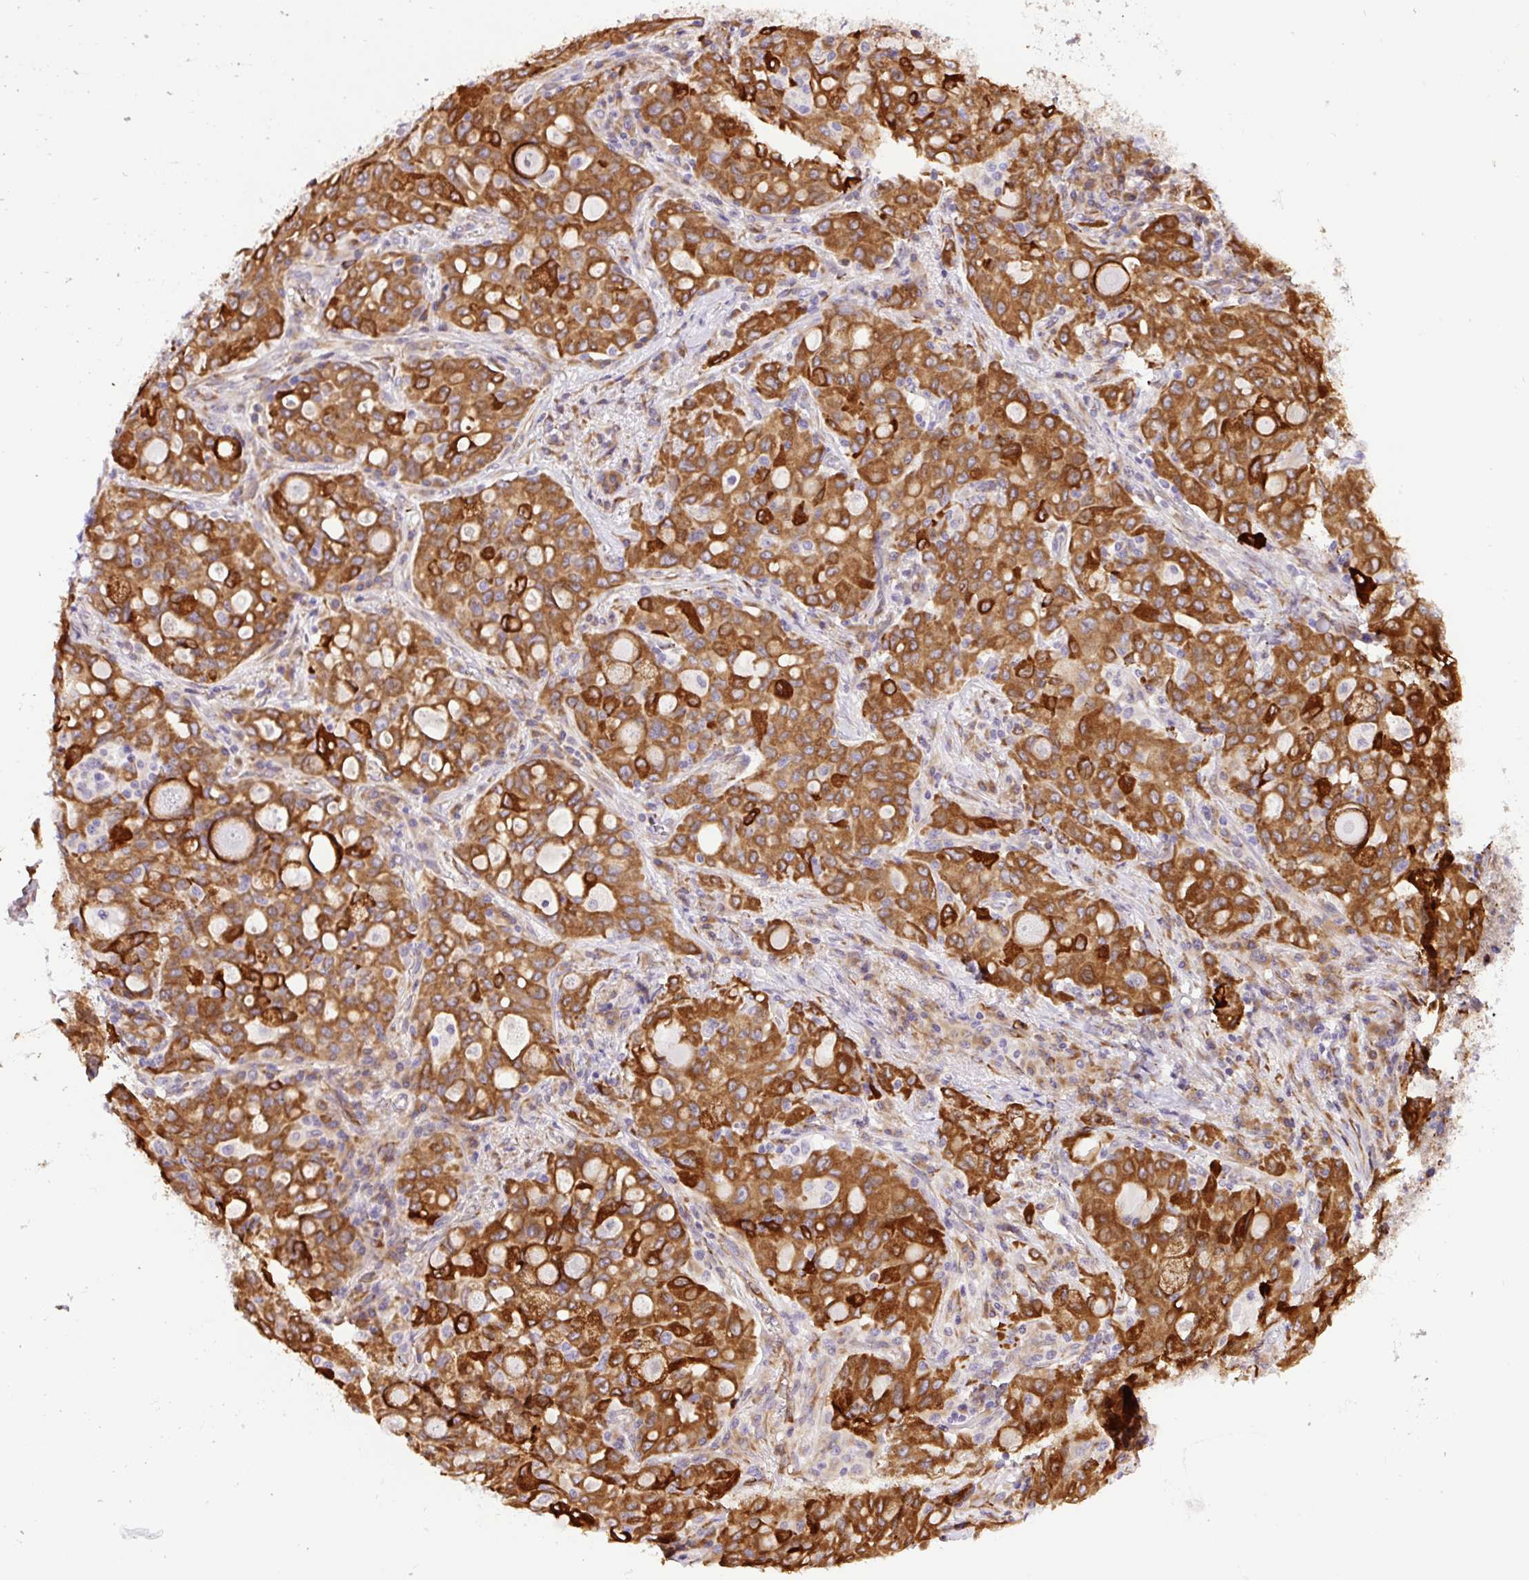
{"staining": {"intensity": "strong", "quantity": ">75%", "location": "cytoplasmic/membranous"}, "tissue": "lung cancer", "cell_type": "Tumor cells", "image_type": "cancer", "snomed": [{"axis": "morphology", "description": "Adenocarcinoma, NOS"}, {"axis": "topography", "description": "Lung"}], "caption": "Protein analysis of adenocarcinoma (lung) tissue displays strong cytoplasmic/membranous staining in approximately >75% of tumor cells.", "gene": "RAB30", "patient": {"sex": "female", "age": 44}}